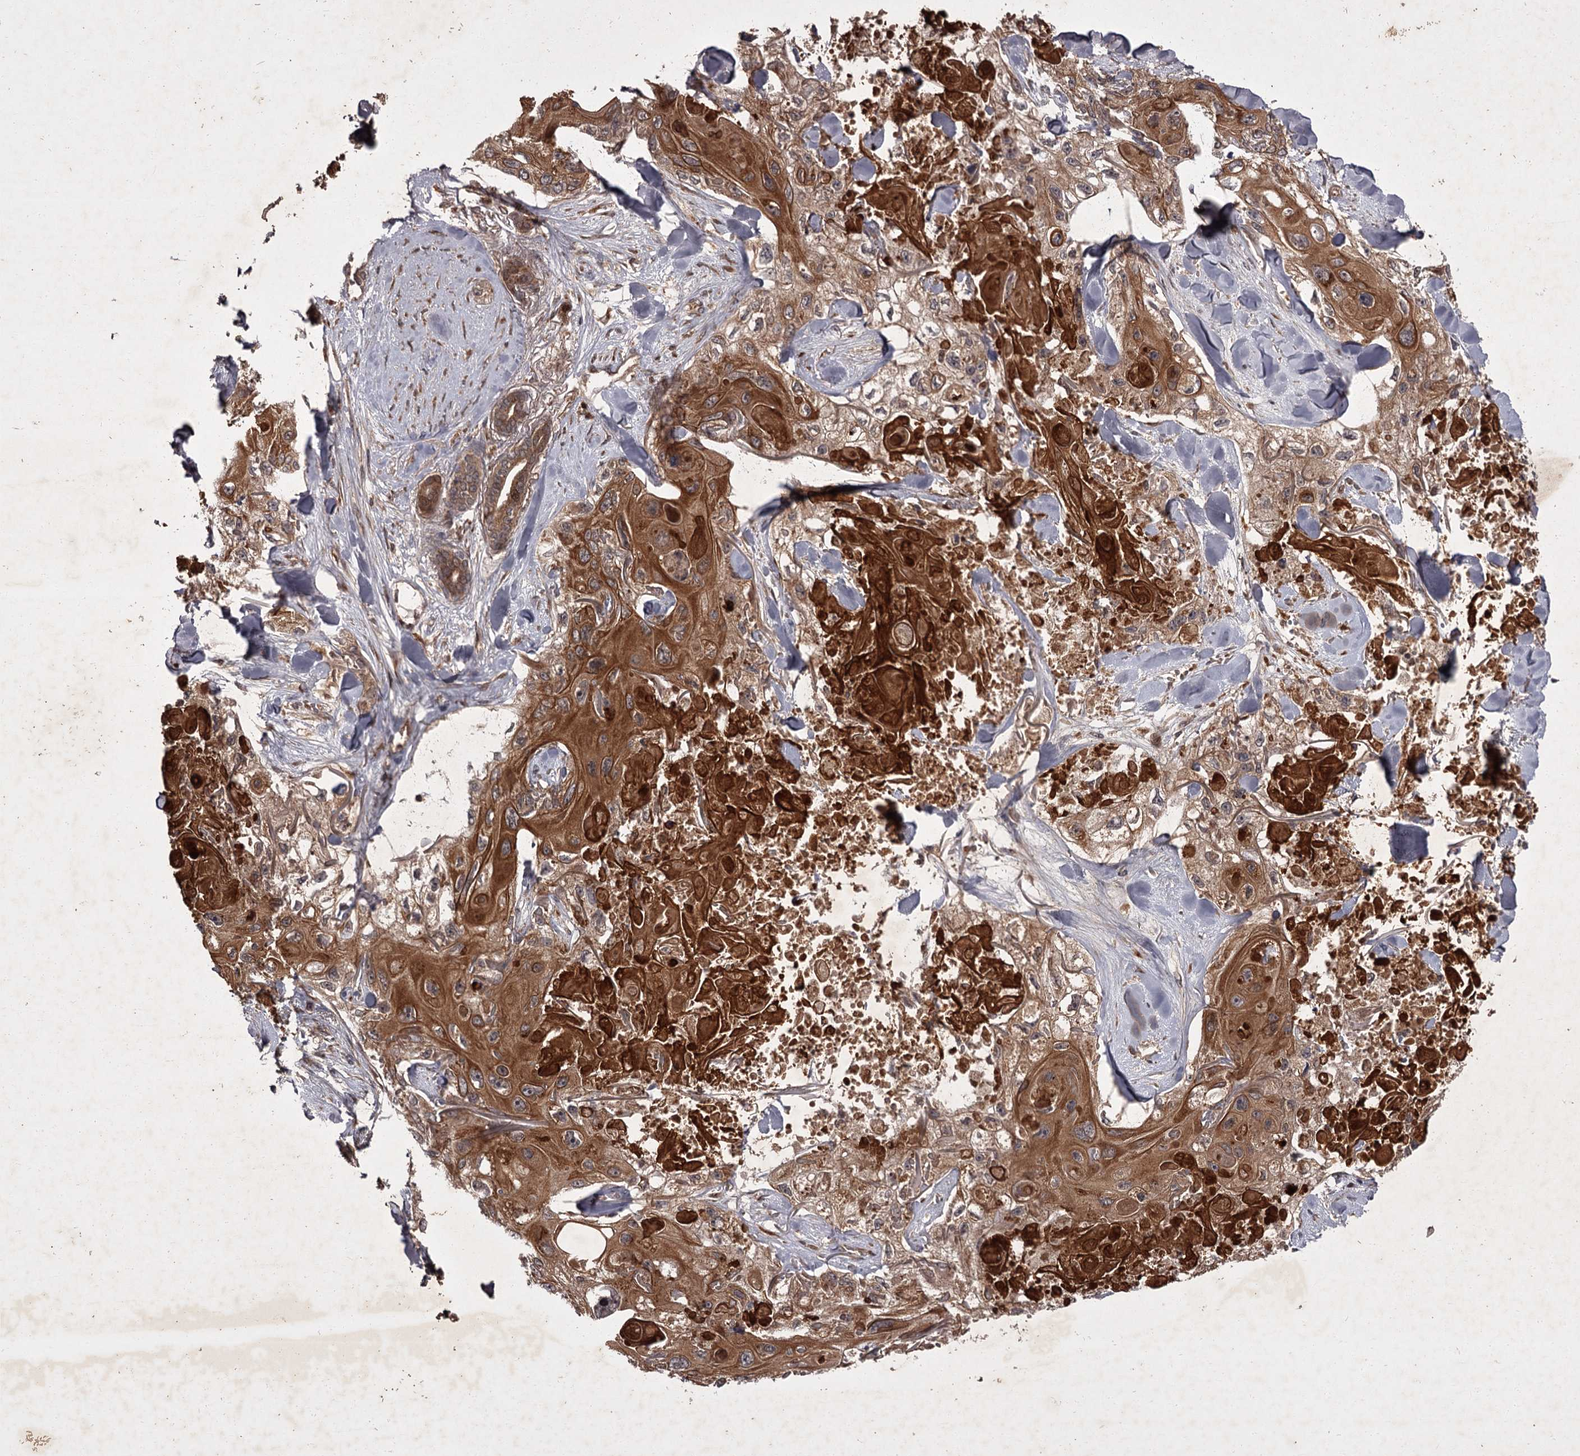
{"staining": {"intensity": "strong", "quantity": ">75%", "location": "cytoplasmic/membranous"}, "tissue": "skin cancer", "cell_type": "Tumor cells", "image_type": "cancer", "snomed": [{"axis": "morphology", "description": "Normal tissue, NOS"}, {"axis": "morphology", "description": "Squamous cell carcinoma, NOS"}, {"axis": "topography", "description": "Skin"}], "caption": "Brown immunohistochemical staining in human squamous cell carcinoma (skin) reveals strong cytoplasmic/membranous positivity in about >75% of tumor cells.", "gene": "TBC1D23", "patient": {"sex": "male", "age": 72}}